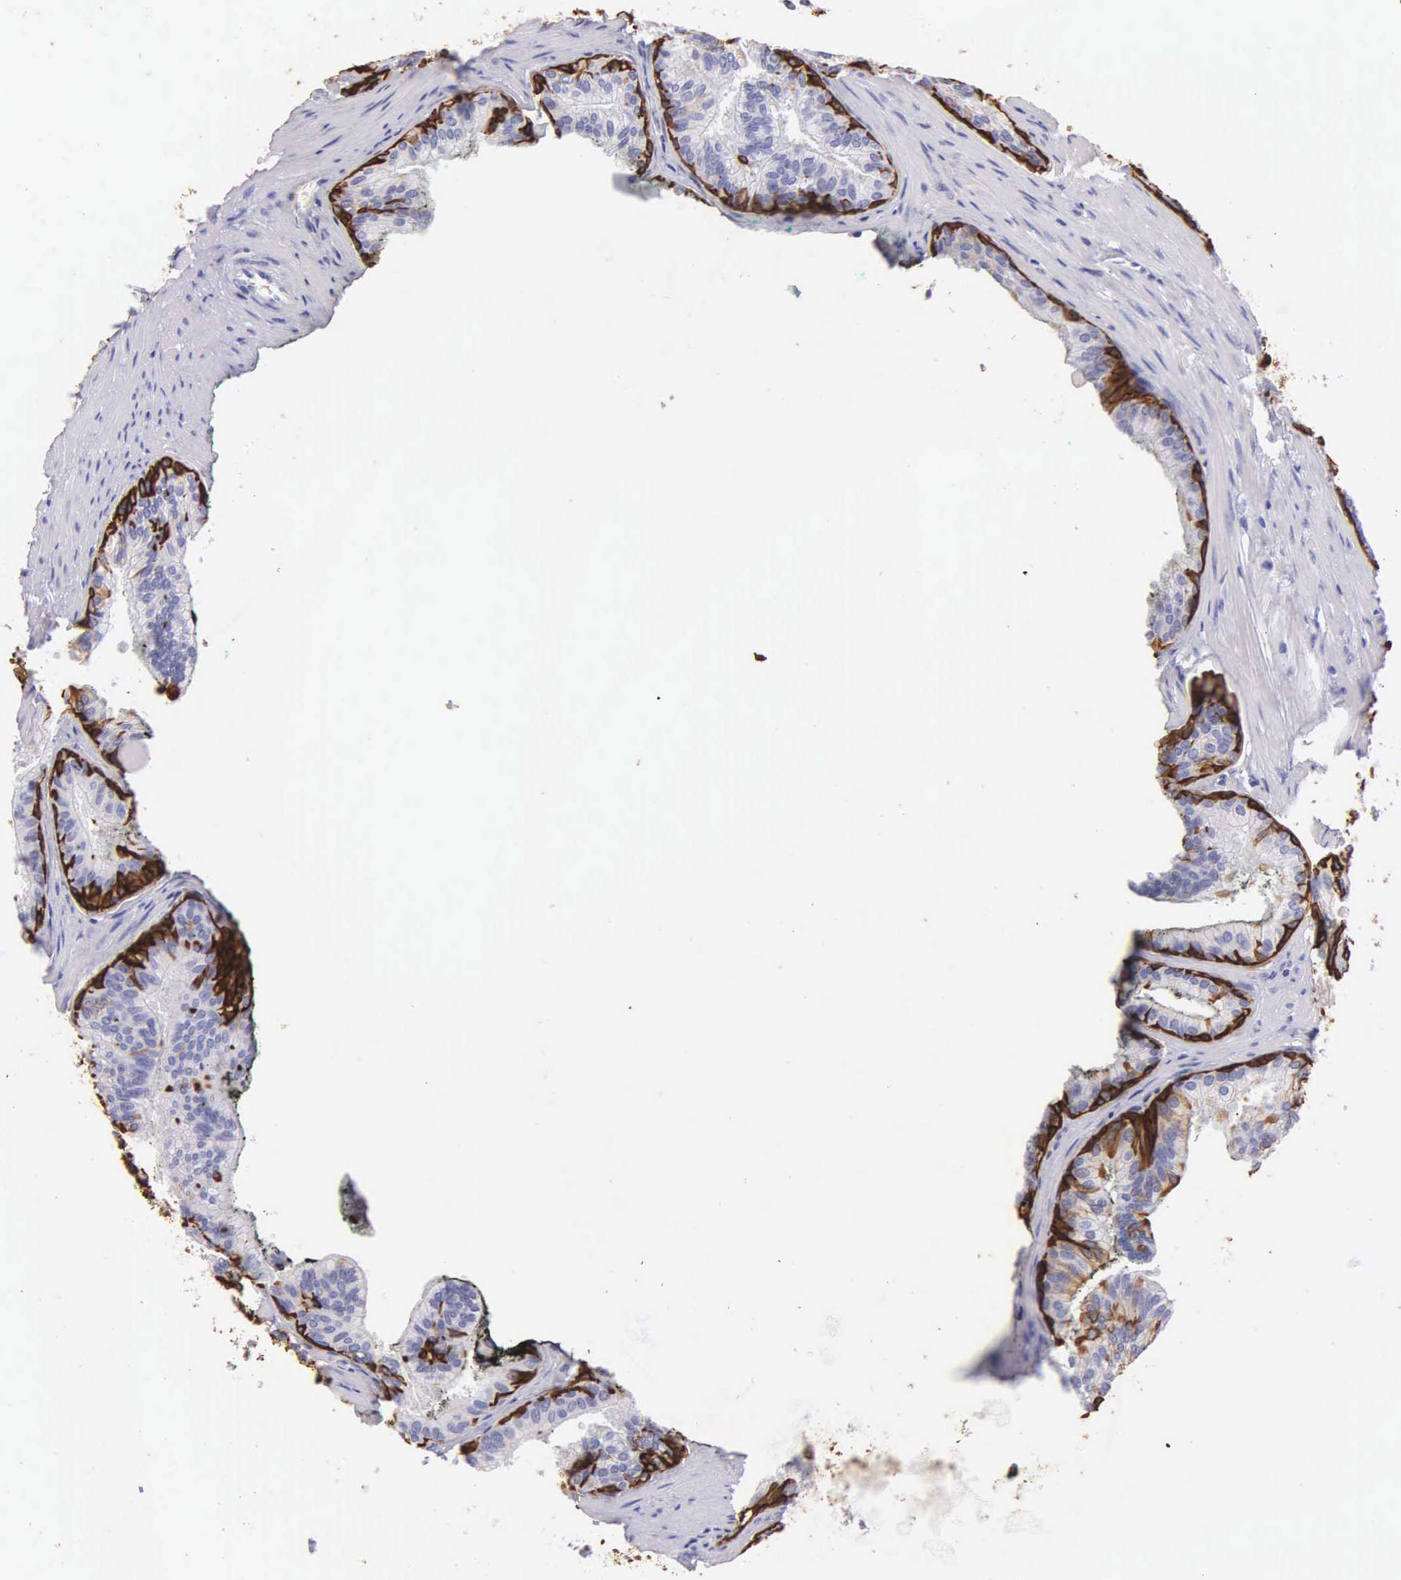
{"staining": {"intensity": "strong", "quantity": ">75%", "location": "cytoplasmic/membranous"}, "tissue": "prostate", "cell_type": "Glandular cells", "image_type": "normal", "snomed": [{"axis": "morphology", "description": "Normal tissue, NOS"}, {"axis": "topography", "description": "Prostate"}], "caption": "Immunohistochemical staining of benign prostate reveals high levels of strong cytoplasmic/membranous staining in approximately >75% of glandular cells. Nuclei are stained in blue.", "gene": "KRT14", "patient": {"sex": "male", "age": 68}}